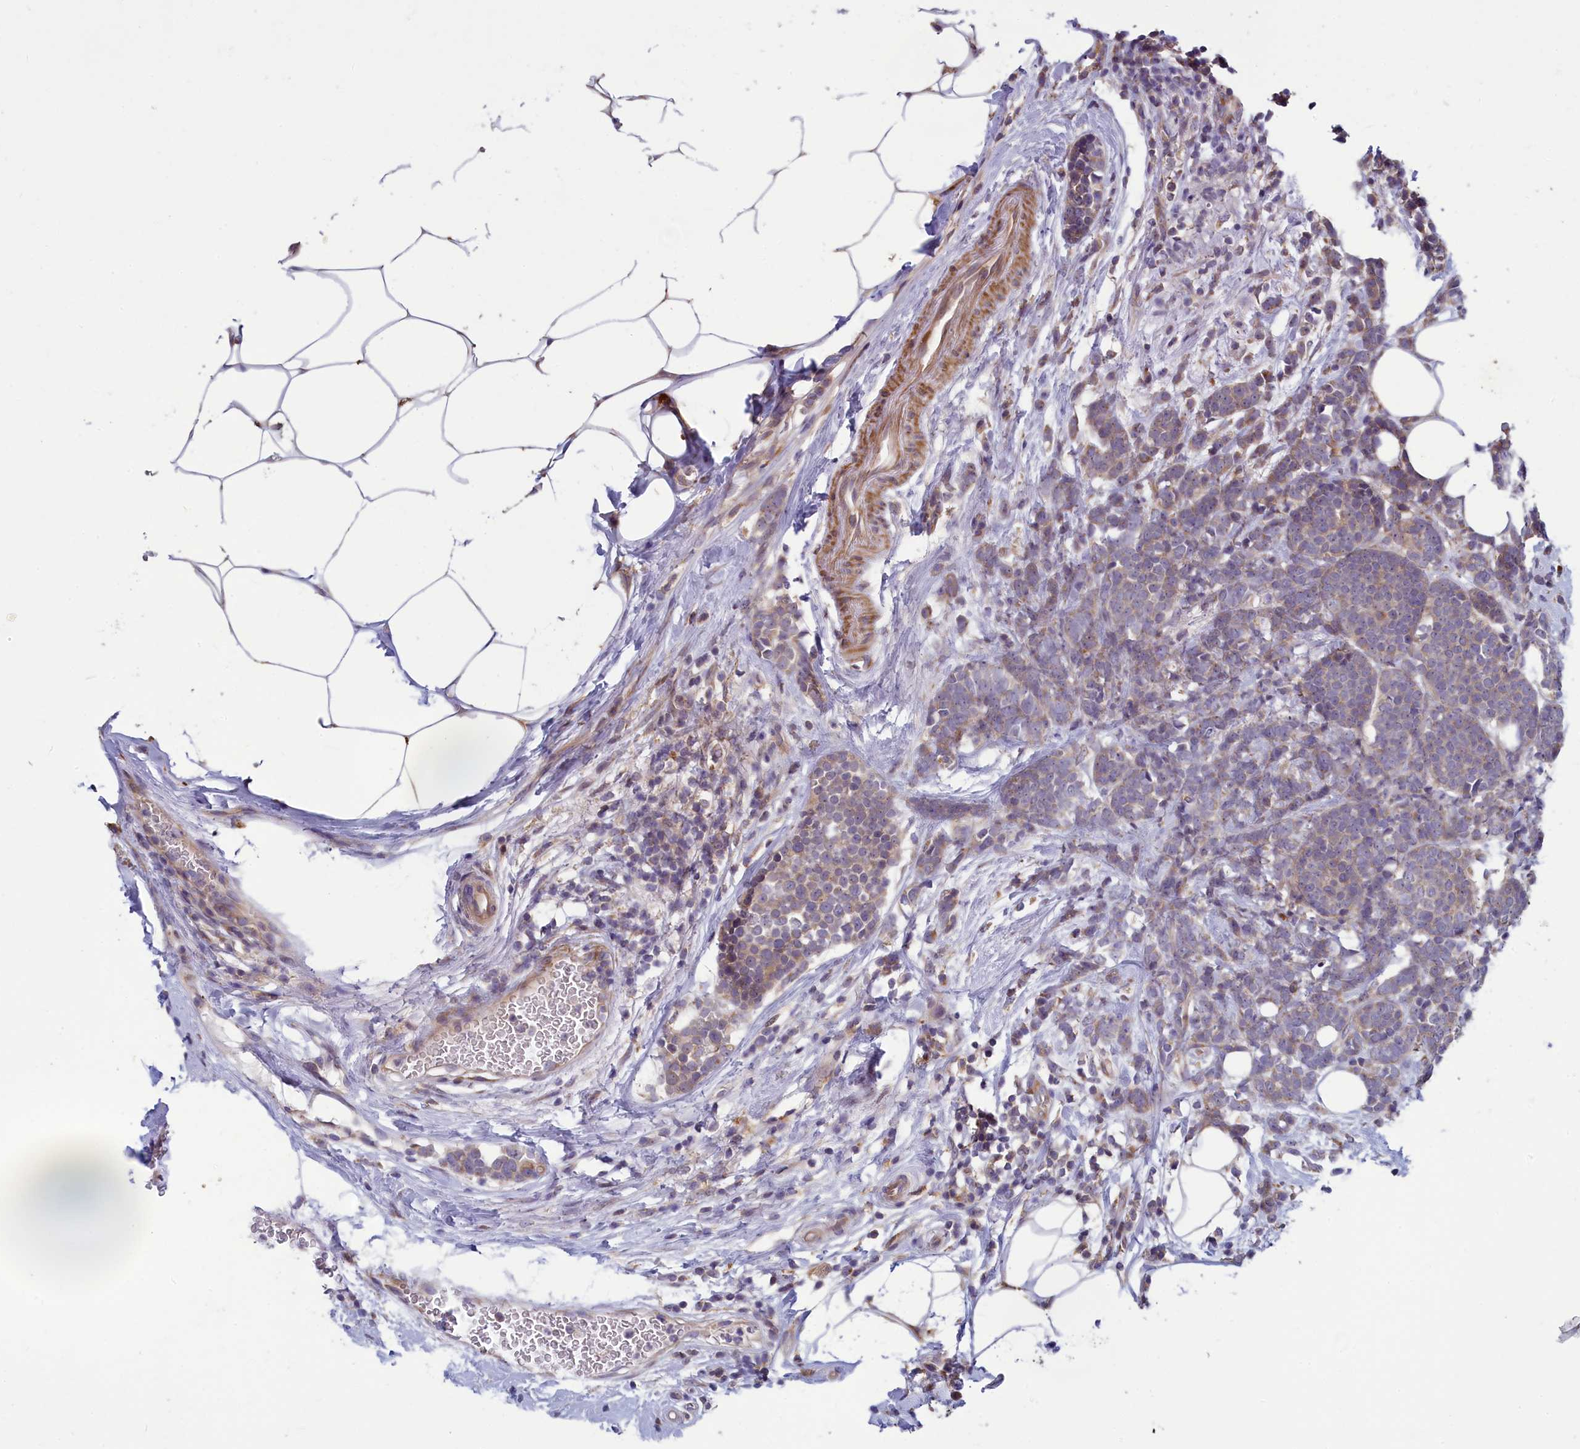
{"staining": {"intensity": "weak", "quantity": "<25%", "location": "cytoplasmic/membranous"}, "tissue": "breast cancer", "cell_type": "Tumor cells", "image_type": "cancer", "snomed": [{"axis": "morphology", "description": "Lobular carcinoma"}, {"axis": "topography", "description": "Breast"}], "caption": "This is an immunohistochemistry (IHC) micrograph of human breast lobular carcinoma. There is no staining in tumor cells.", "gene": "BLTP2", "patient": {"sex": "female", "age": 58}}